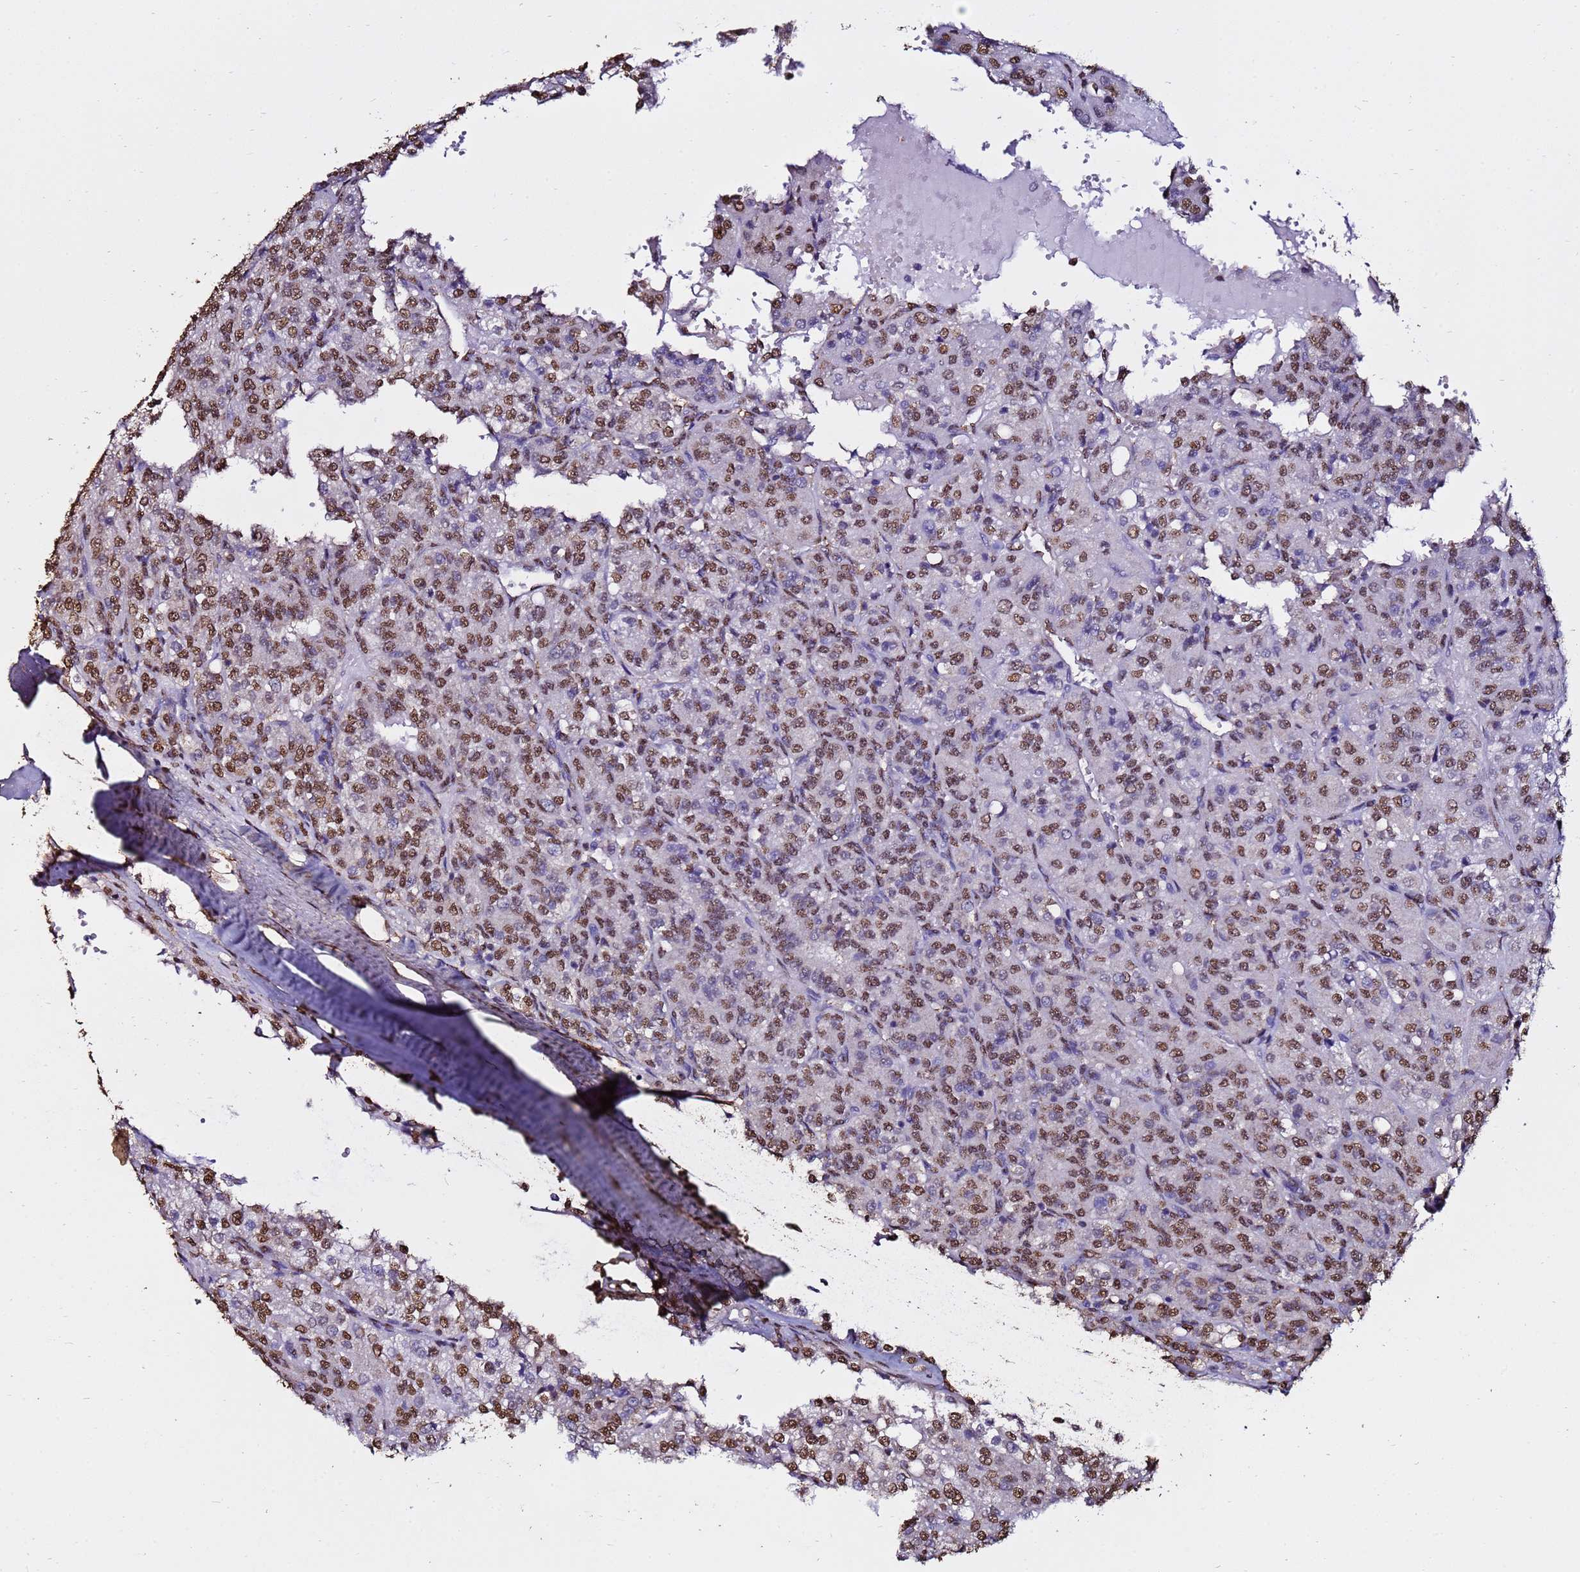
{"staining": {"intensity": "moderate", "quantity": ">75%", "location": "nuclear"}, "tissue": "renal cancer", "cell_type": "Tumor cells", "image_type": "cancer", "snomed": [{"axis": "morphology", "description": "Adenocarcinoma, NOS"}, {"axis": "topography", "description": "Kidney"}], "caption": "Moderate nuclear protein staining is identified in about >75% of tumor cells in adenocarcinoma (renal). The protein of interest is stained brown, and the nuclei are stained in blue (DAB IHC with brightfield microscopy, high magnification).", "gene": "TRIP6", "patient": {"sex": "female", "age": 63}}